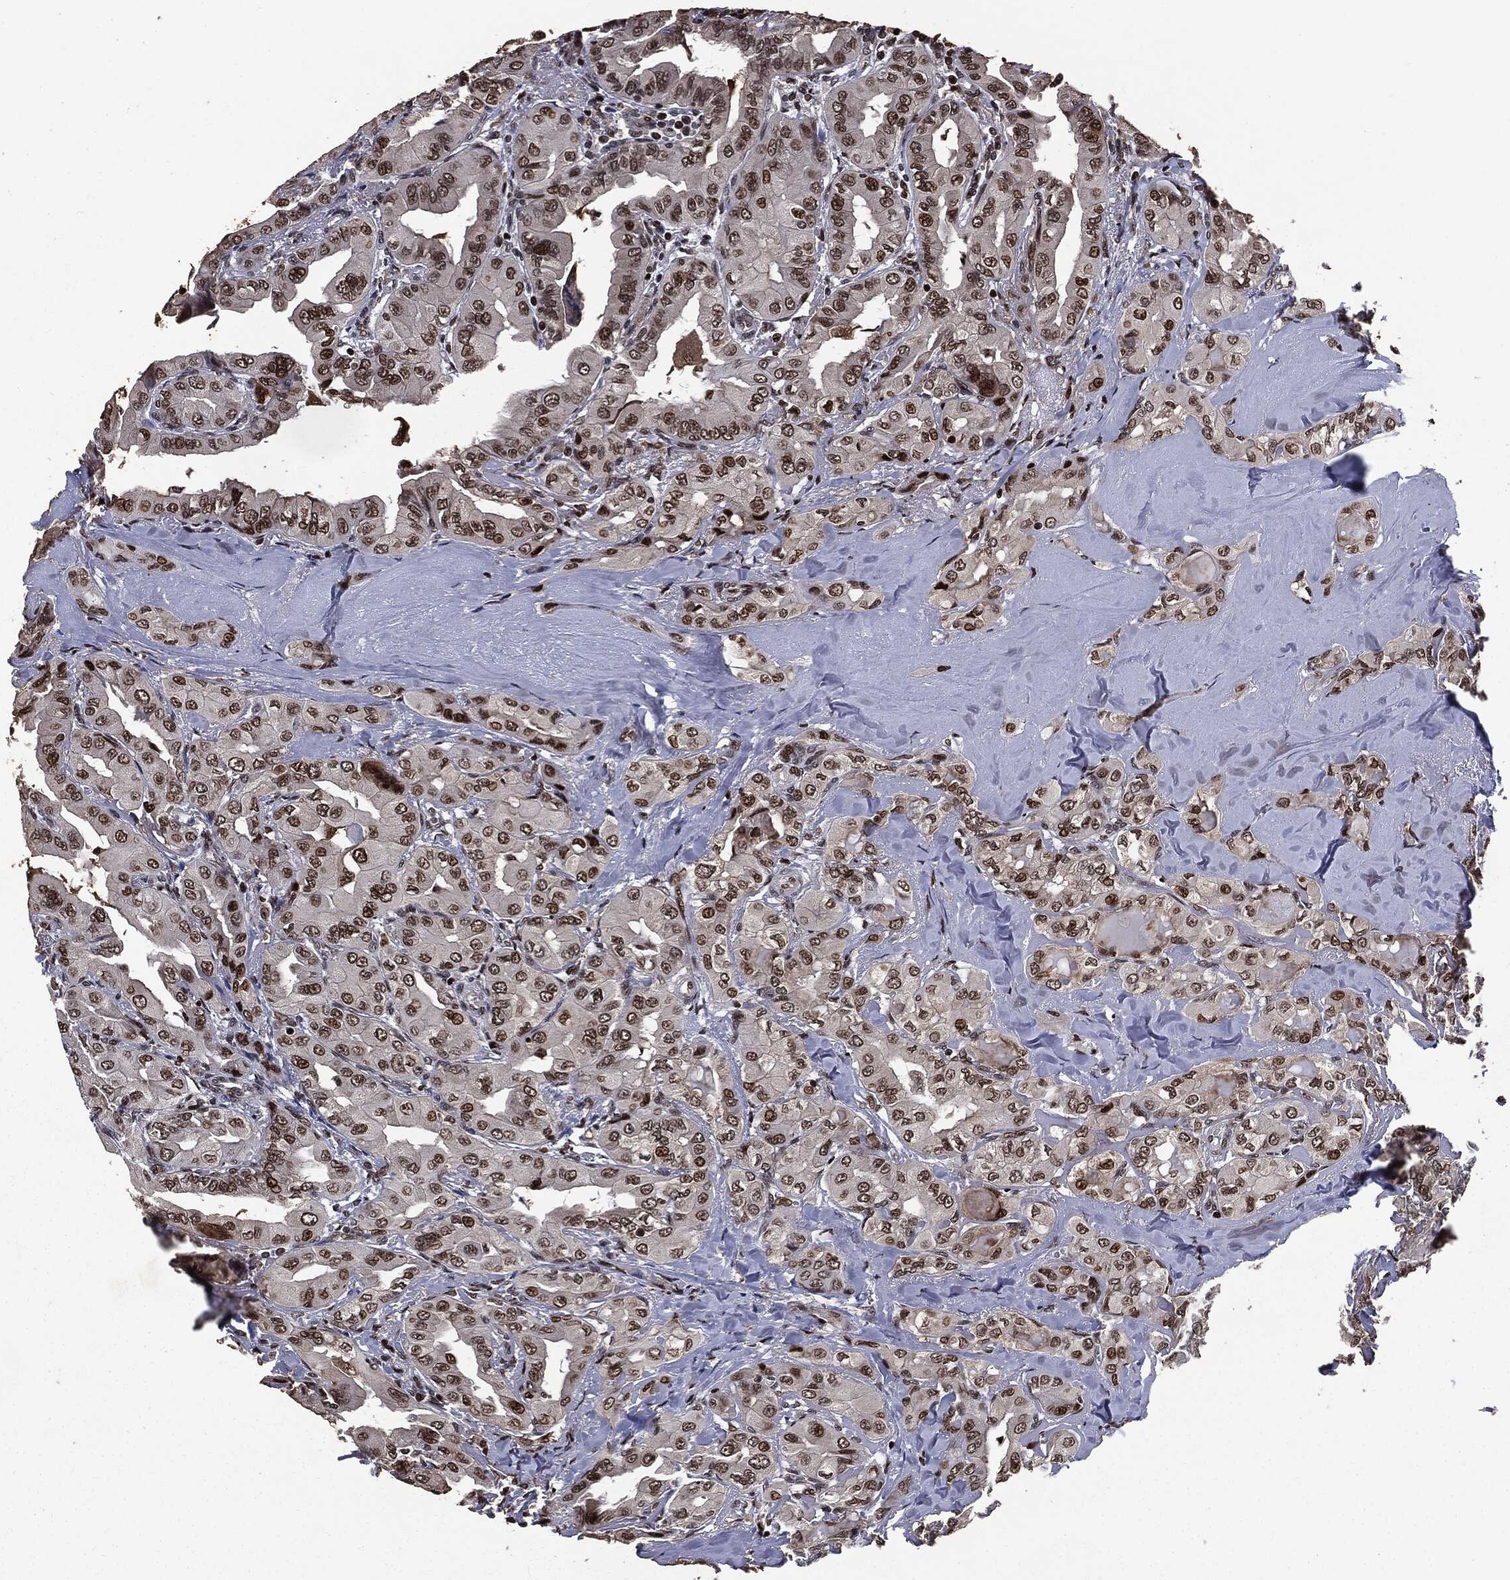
{"staining": {"intensity": "strong", "quantity": "25%-75%", "location": "nuclear"}, "tissue": "thyroid cancer", "cell_type": "Tumor cells", "image_type": "cancer", "snomed": [{"axis": "morphology", "description": "Normal tissue, NOS"}, {"axis": "morphology", "description": "Papillary adenocarcinoma, NOS"}, {"axis": "topography", "description": "Thyroid gland"}], "caption": "Strong nuclear protein positivity is present in about 25%-75% of tumor cells in papillary adenocarcinoma (thyroid). (DAB IHC, brown staining for protein, blue staining for nuclei).", "gene": "DVL2", "patient": {"sex": "female", "age": 66}}